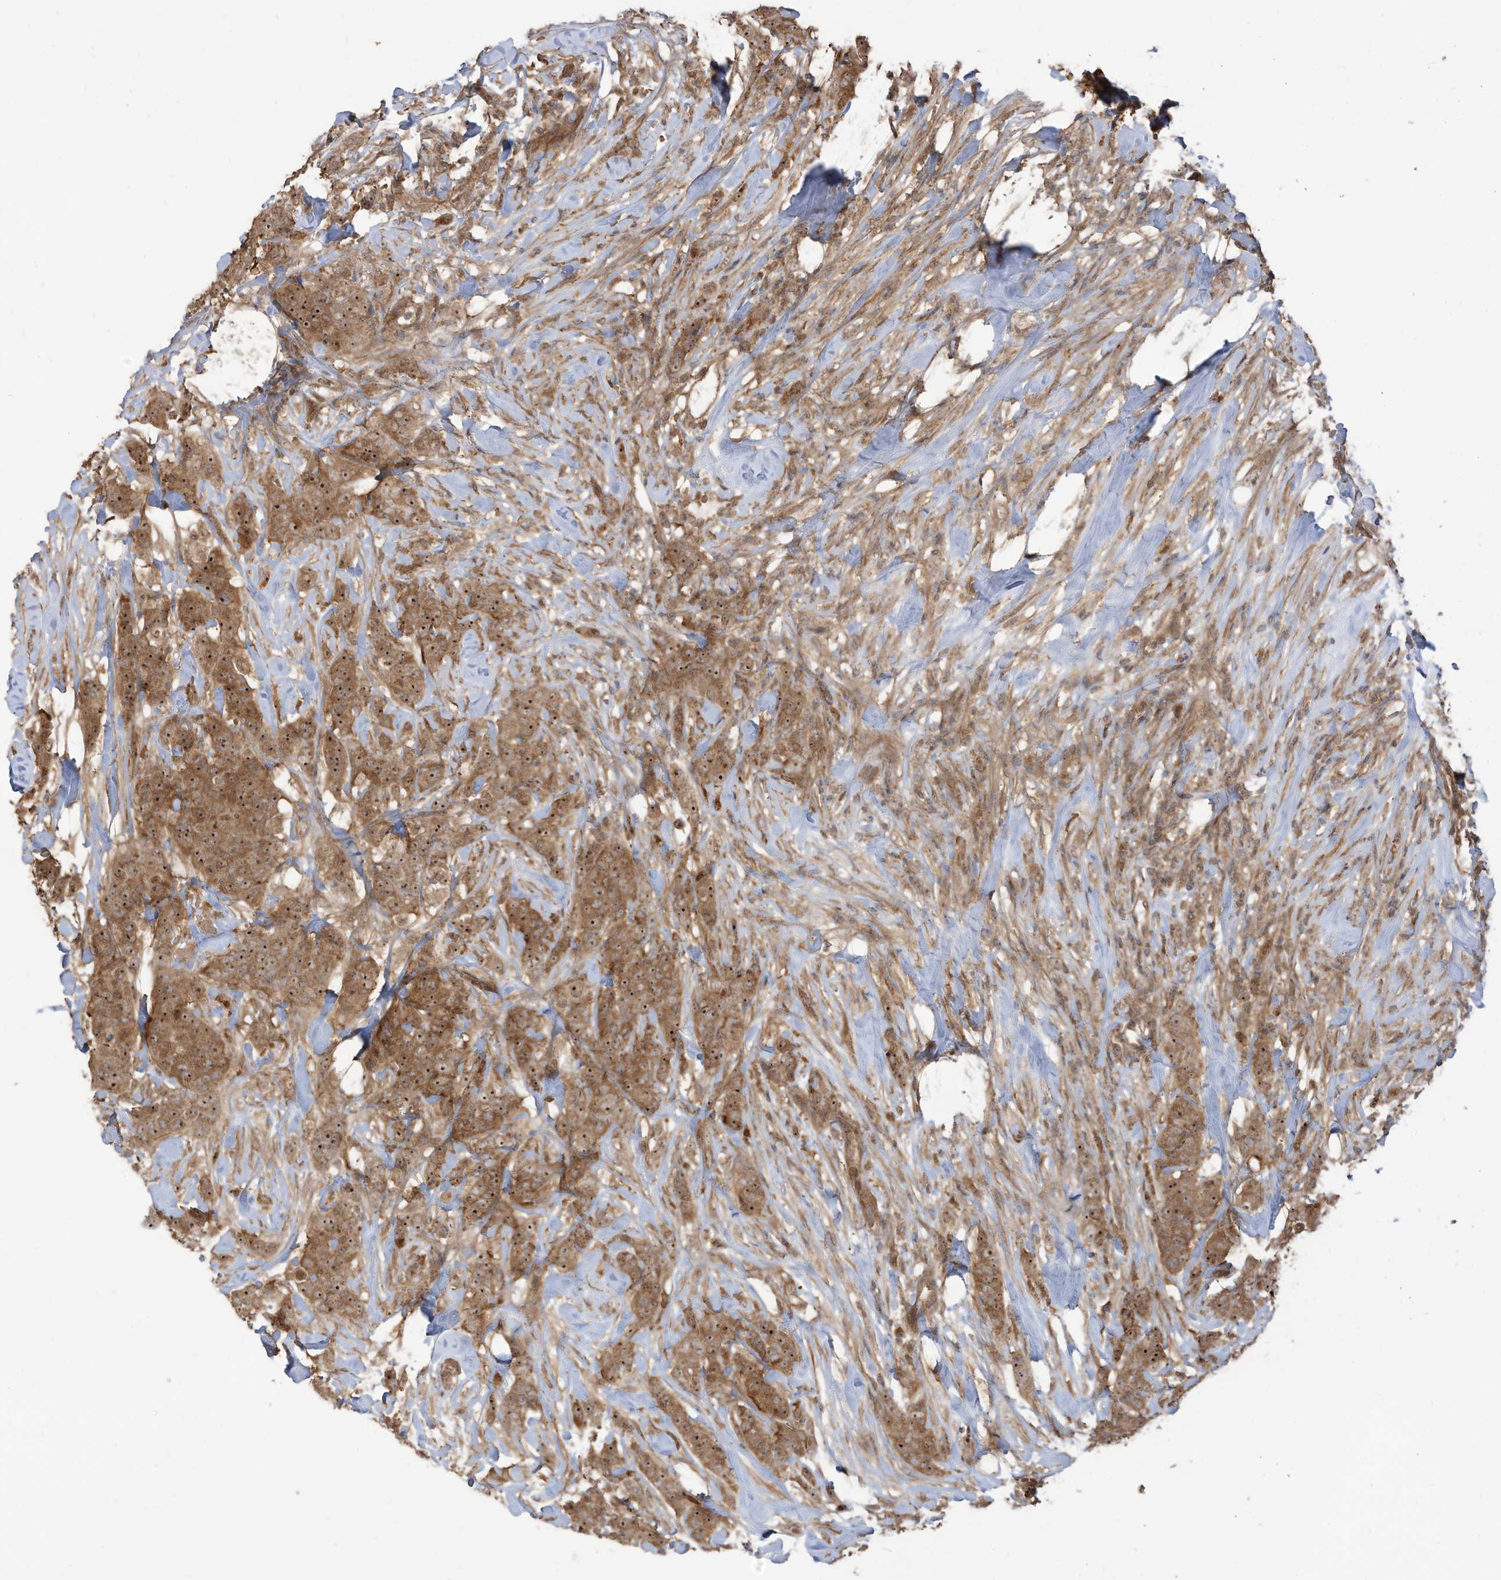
{"staining": {"intensity": "strong", "quantity": ">75%", "location": "cytoplasmic/membranous,nuclear"}, "tissue": "breast cancer", "cell_type": "Tumor cells", "image_type": "cancer", "snomed": [{"axis": "morphology", "description": "Duct carcinoma"}, {"axis": "topography", "description": "Breast"}], "caption": "Breast infiltrating ductal carcinoma stained for a protein (brown) shows strong cytoplasmic/membranous and nuclear positive staining in approximately >75% of tumor cells.", "gene": "CARF", "patient": {"sex": "female", "age": 40}}